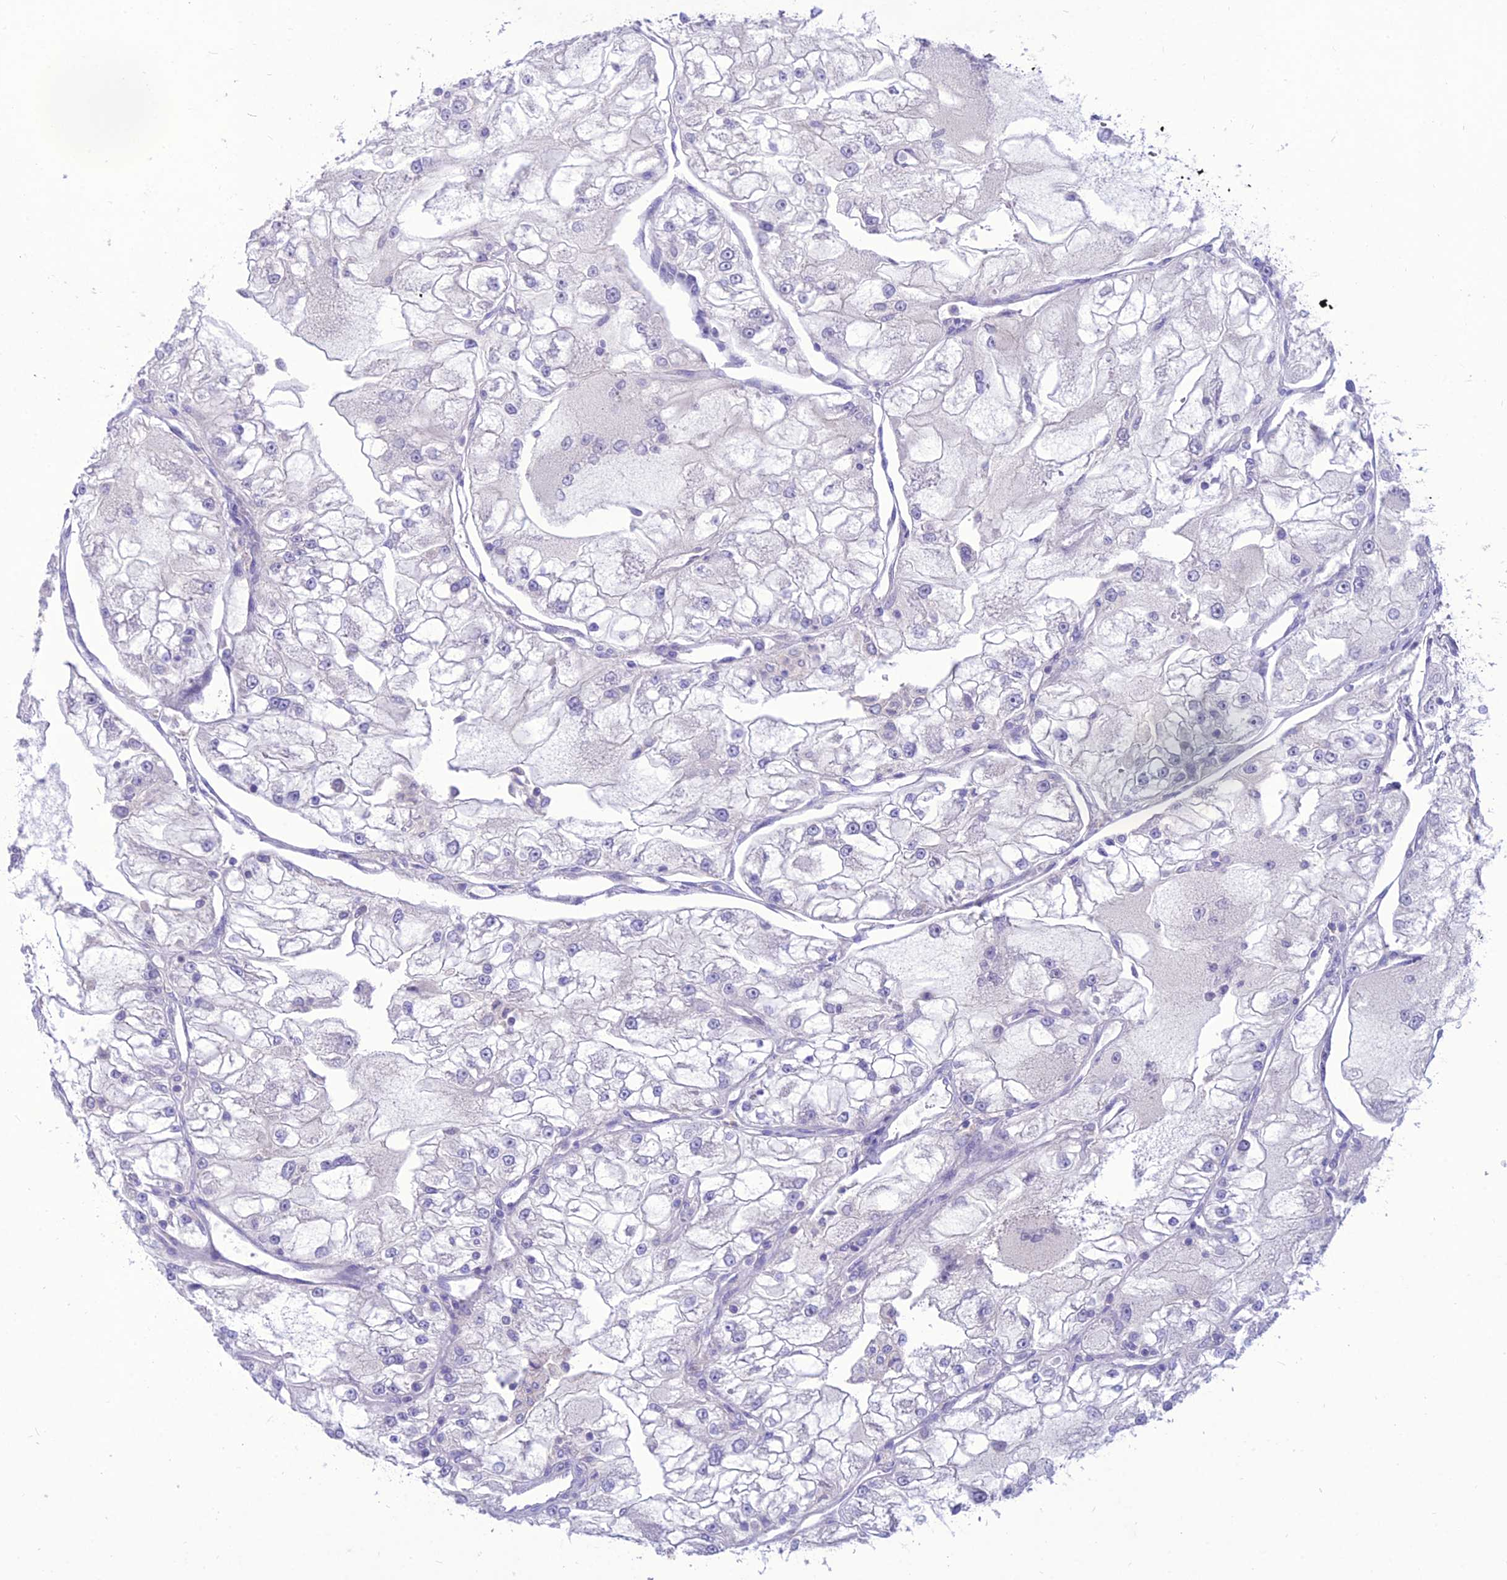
{"staining": {"intensity": "negative", "quantity": "none", "location": "none"}, "tissue": "renal cancer", "cell_type": "Tumor cells", "image_type": "cancer", "snomed": [{"axis": "morphology", "description": "Adenocarcinoma, NOS"}, {"axis": "topography", "description": "Kidney"}], "caption": "DAB immunohistochemical staining of human renal adenocarcinoma demonstrates no significant expression in tumor cells.", "gene": "TEKT3", "patient": {"sex": "female", "age": 72}}